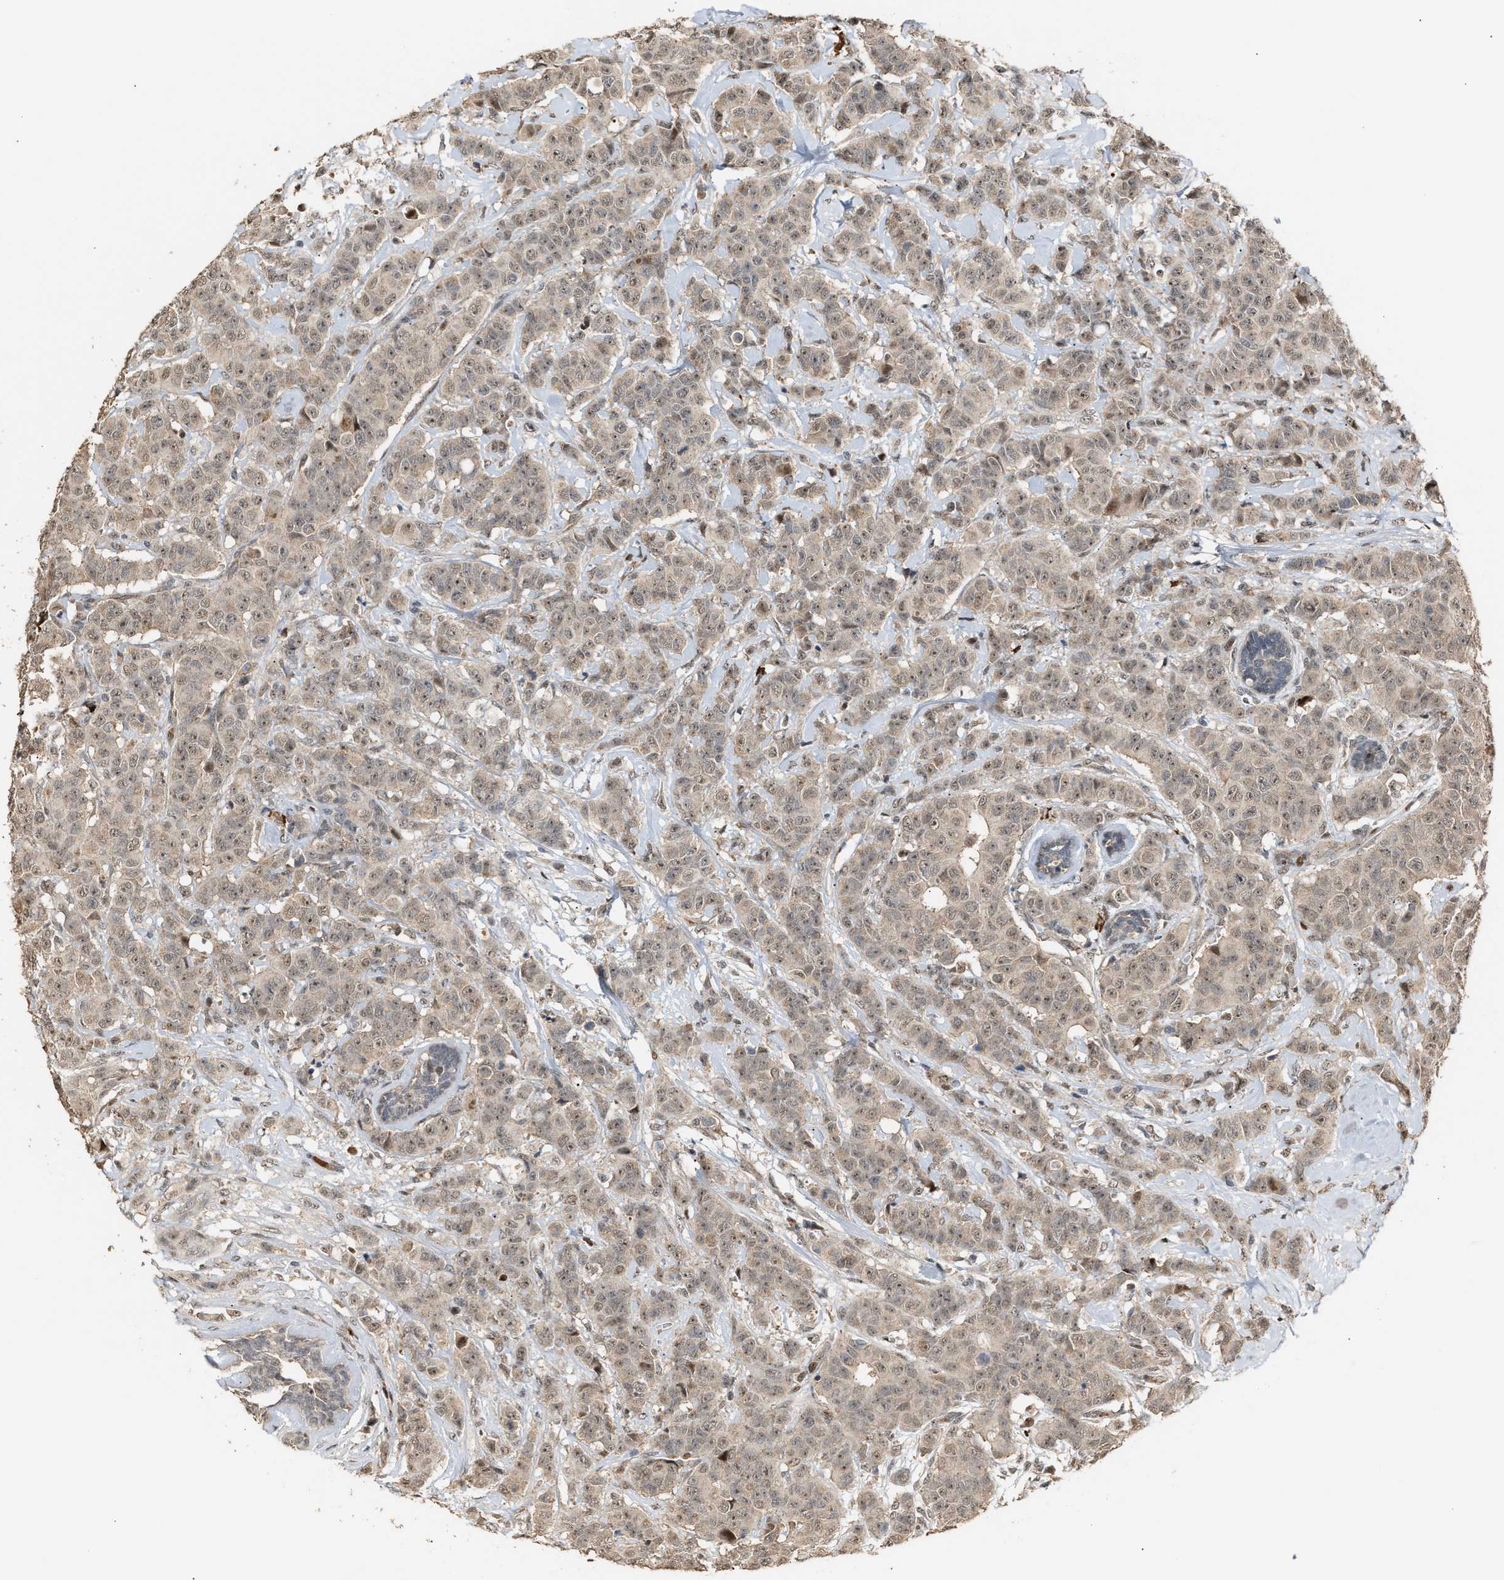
{"staining": {"intensity": "weak", "quantity": ">75%", "location": "cytoplasmic/membranous,nuclear"}, "tissue": "breast cancer", "cell_type": "Tumor cells", "image_type": "cancer", "snomed": [{"axis": "morphology", "description": "Normal tissue, NOS"}, {"axis": "morphology", "description": "Duct carcinoma"}, {"axis": "topography", "description": "Breast"}], "caption": "DAB (3,3'-diaminobenzidine) immunohistochemical staining of breast cancer (intraductal carcinoma) reveals weak cytoplasmic/membranous and nuclear protein staining in about >75% of tumor cells.", "gene": "ZFAND5", "patient": {"sex": "female", "age": 40}}